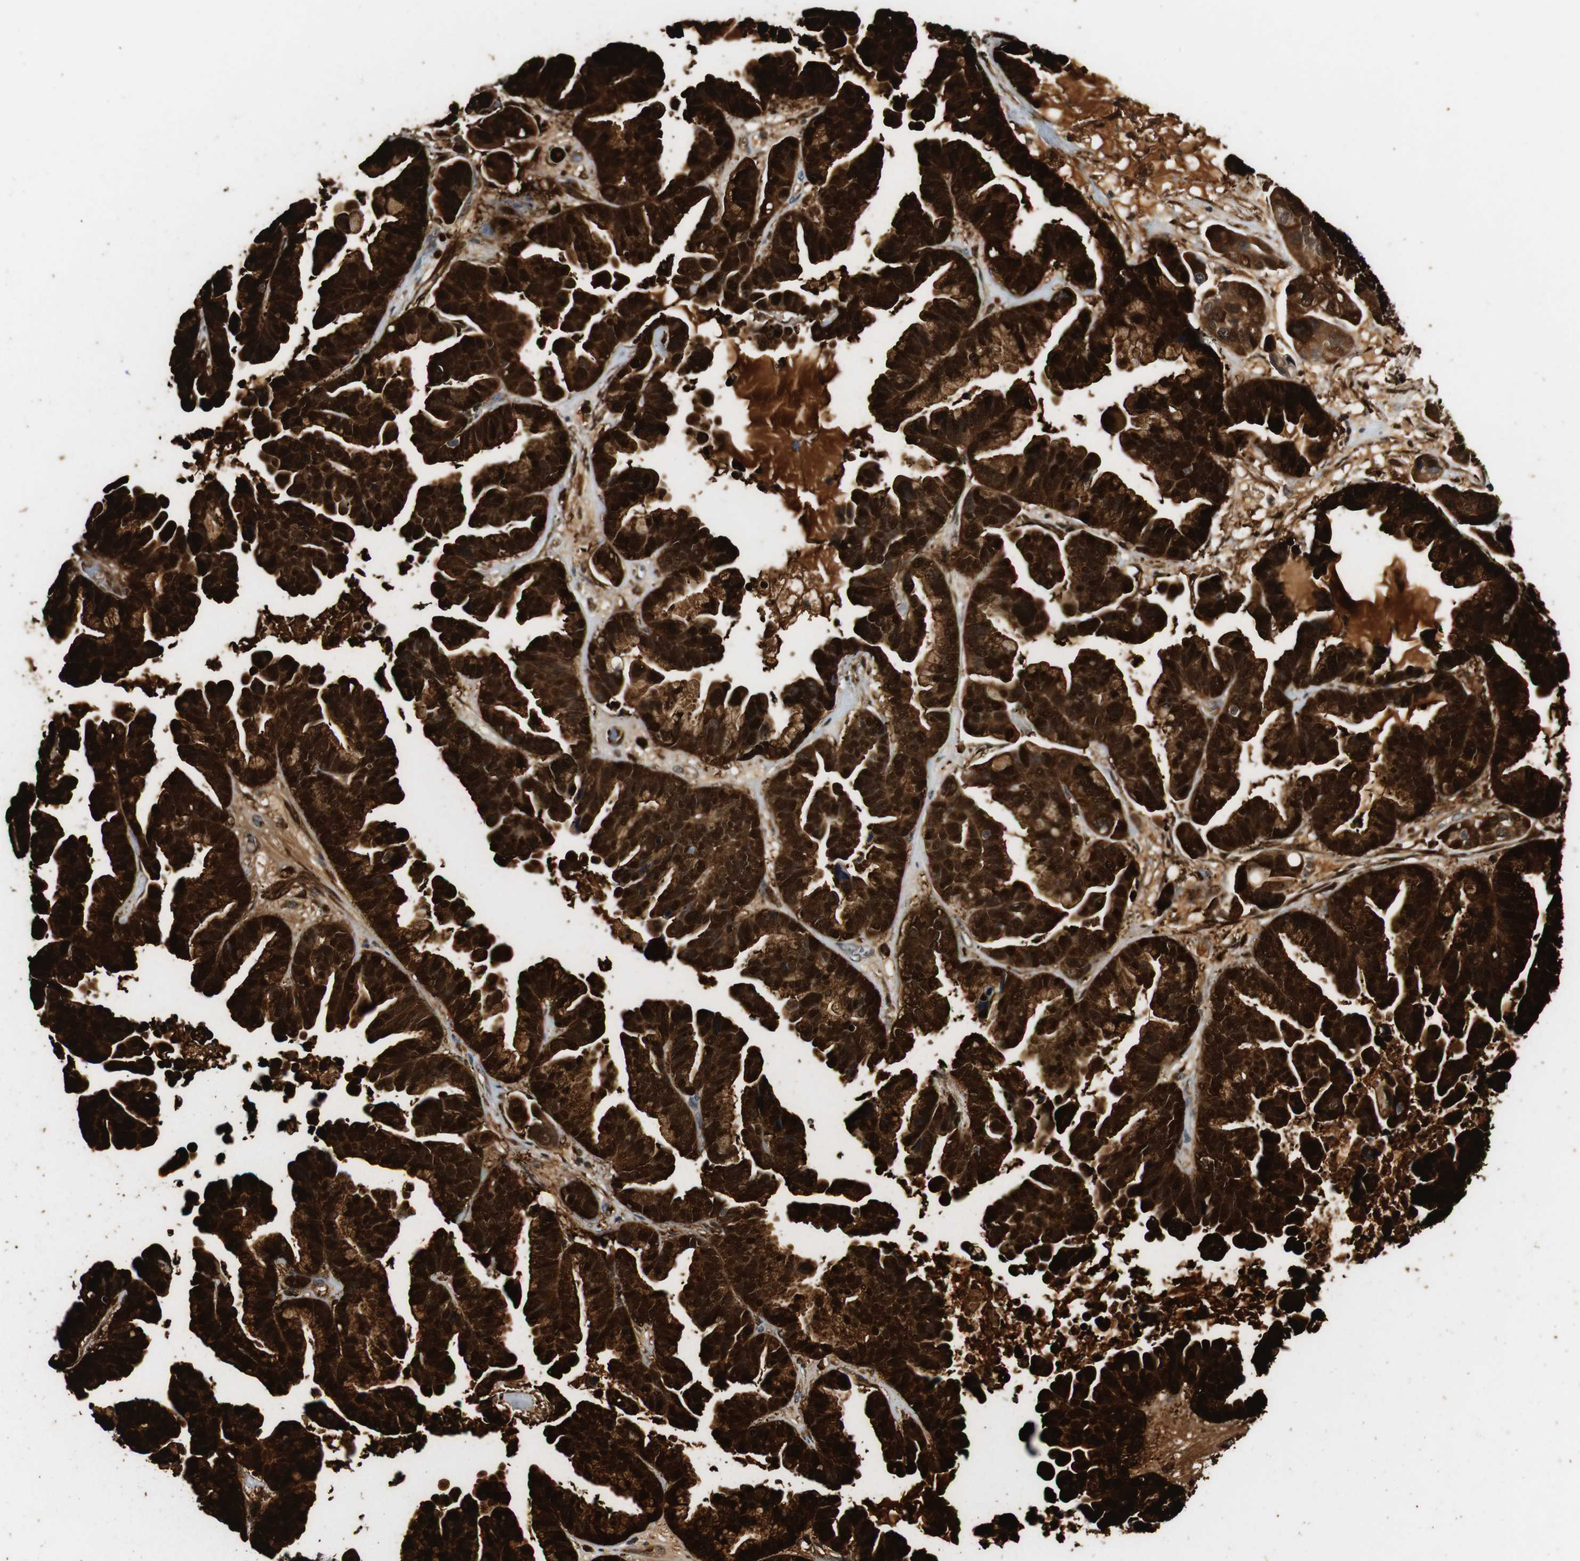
{"staining": {"intensity": "strong", "quantity": ">75%", "location": "cytoplasmic/membranous,nuclear"}, "tissue": "ovarian cancer", "cell_type": "Tumor cells", "image_type": "cancer", "snomed": [{"axis": "morphology", "description": "Cystadenocarcinoma, serous, NOS"}, {"axis": "topography", "description": "Ovary"}], "caption": "Ovarian cancer (serous cystadenocarcinoma) stained for a protein (brown) shows strong cytoplasmic/membranous and nuclear positive expression in about >75% of tumor cells.", "gene": "LXN", "patient": {"sex": "female", "age": 56}}